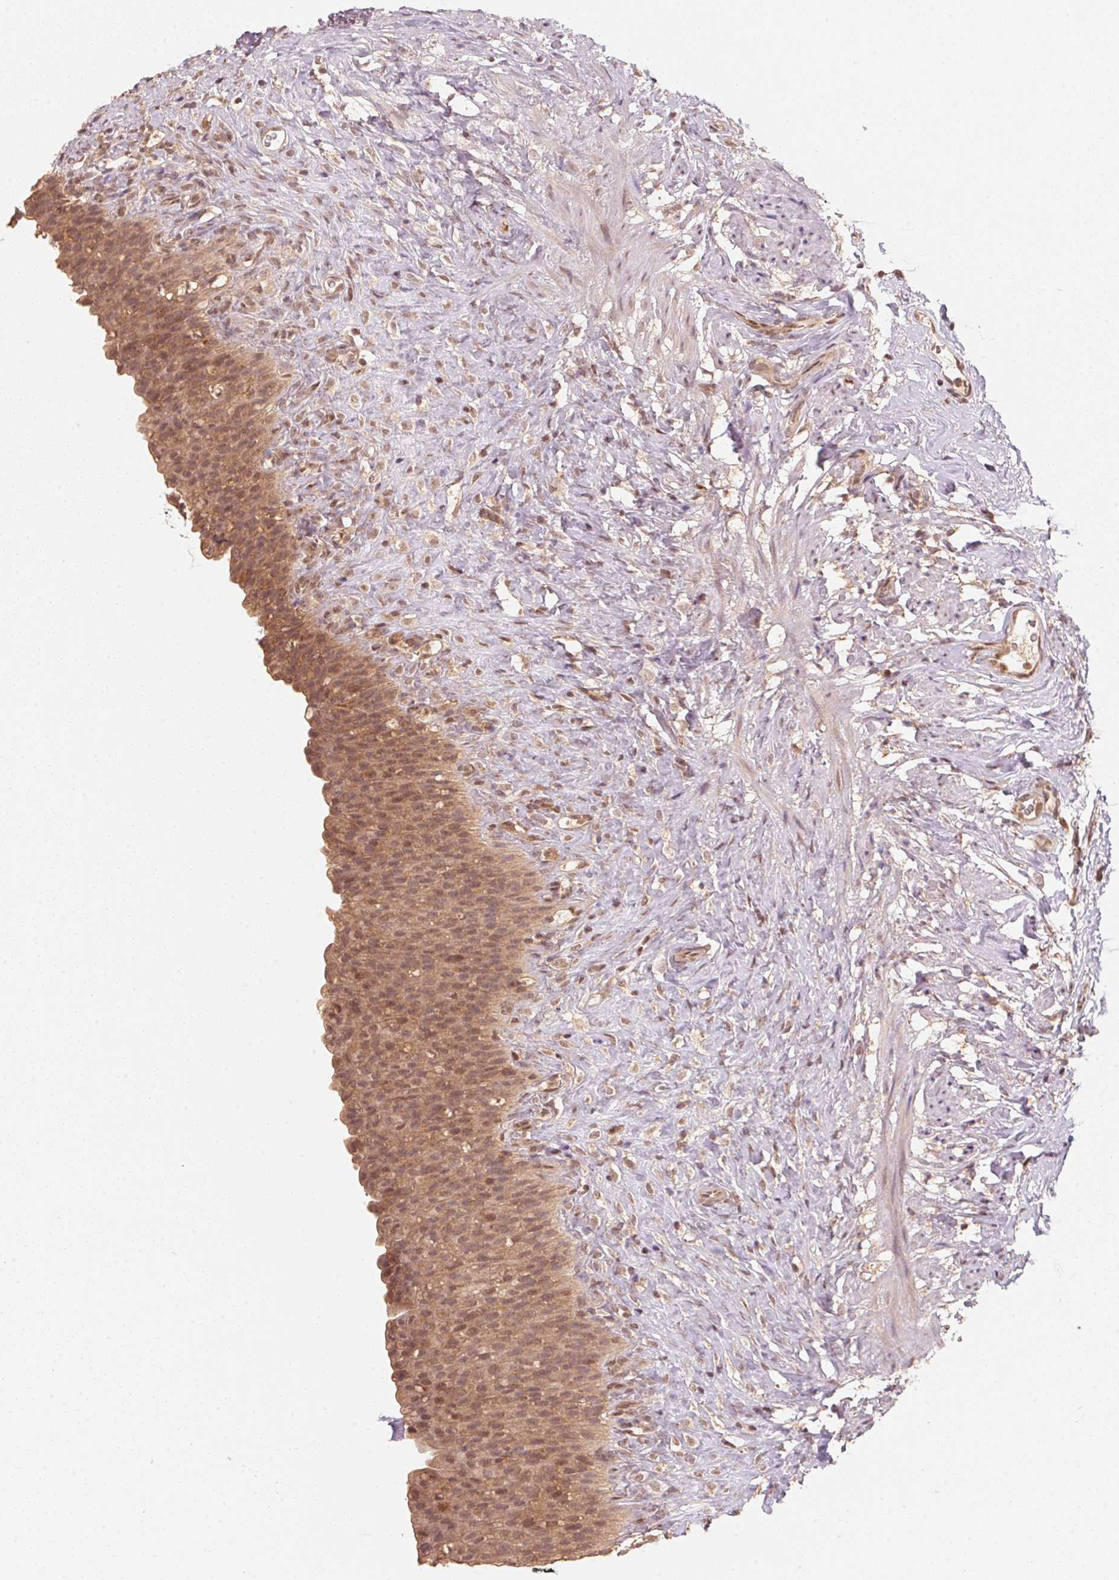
{"staining": {"intensity": "moderate", "quantity": ">75%", "location": "cytoplasmic/membranous,nuclear"}, "tissue": "urinary bladder", "cell_type": "Urothelial cells", "image_type": "normal", "snomed": [{"axis": "morphology", "description": "Normal tissue, NOS"}, {"axis": "topography", "description": "Urinary bladder"}, {"axis": "topography", "description": "Prostate"}], "caption": "The immunohistochemical stain labels moderate cytoplasmic/membranous,nuclear staining in urothelial cells of unremarkable urinary bladder. (Brightfield microscopy of DAB IHC at high magnification).", "gene": "C2orf73", "patient": {"sex": "male", "age": 76}}